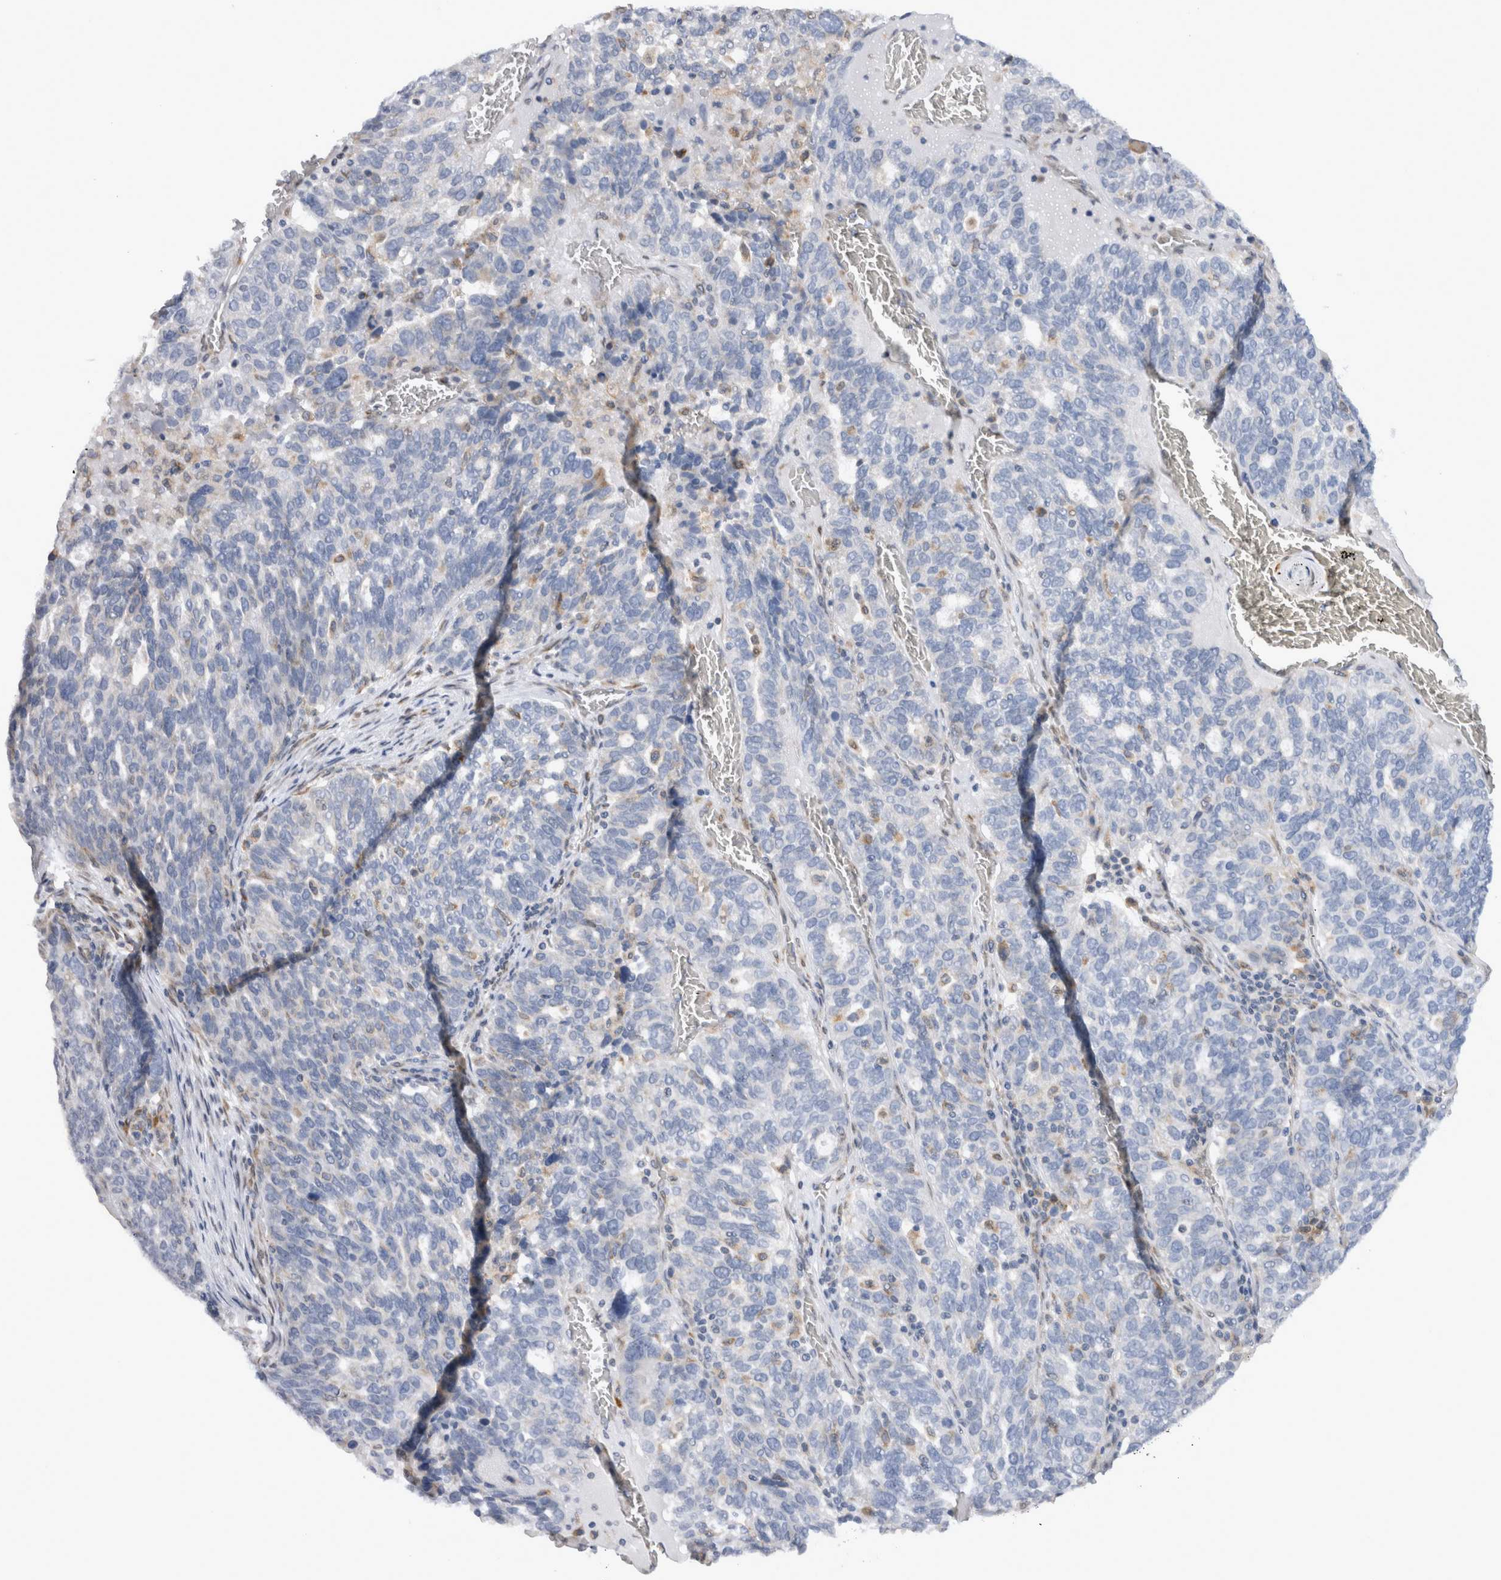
{"staining": {"intensity": "negative", "quantity": "none", "location": "none"}, "tissue": "ovarian cancer", "cell_type": "Tumor cells", "image_type": "cancer", "snomed": [{"axis": "morphology", "description": "Cystadenocarcinoma, serous, NOS"}, {"axis": "topography", "description": "Ovary"}], "caption": "Immunohistochemistry (IHC) histopathology image of ovarian cancer (serous cystadenocarcinoma) stained for a protein (brown), which displays no staining in tumor cells.", "gene": "VCPIP1", "patient": {"sex": "female", "age": 59}}